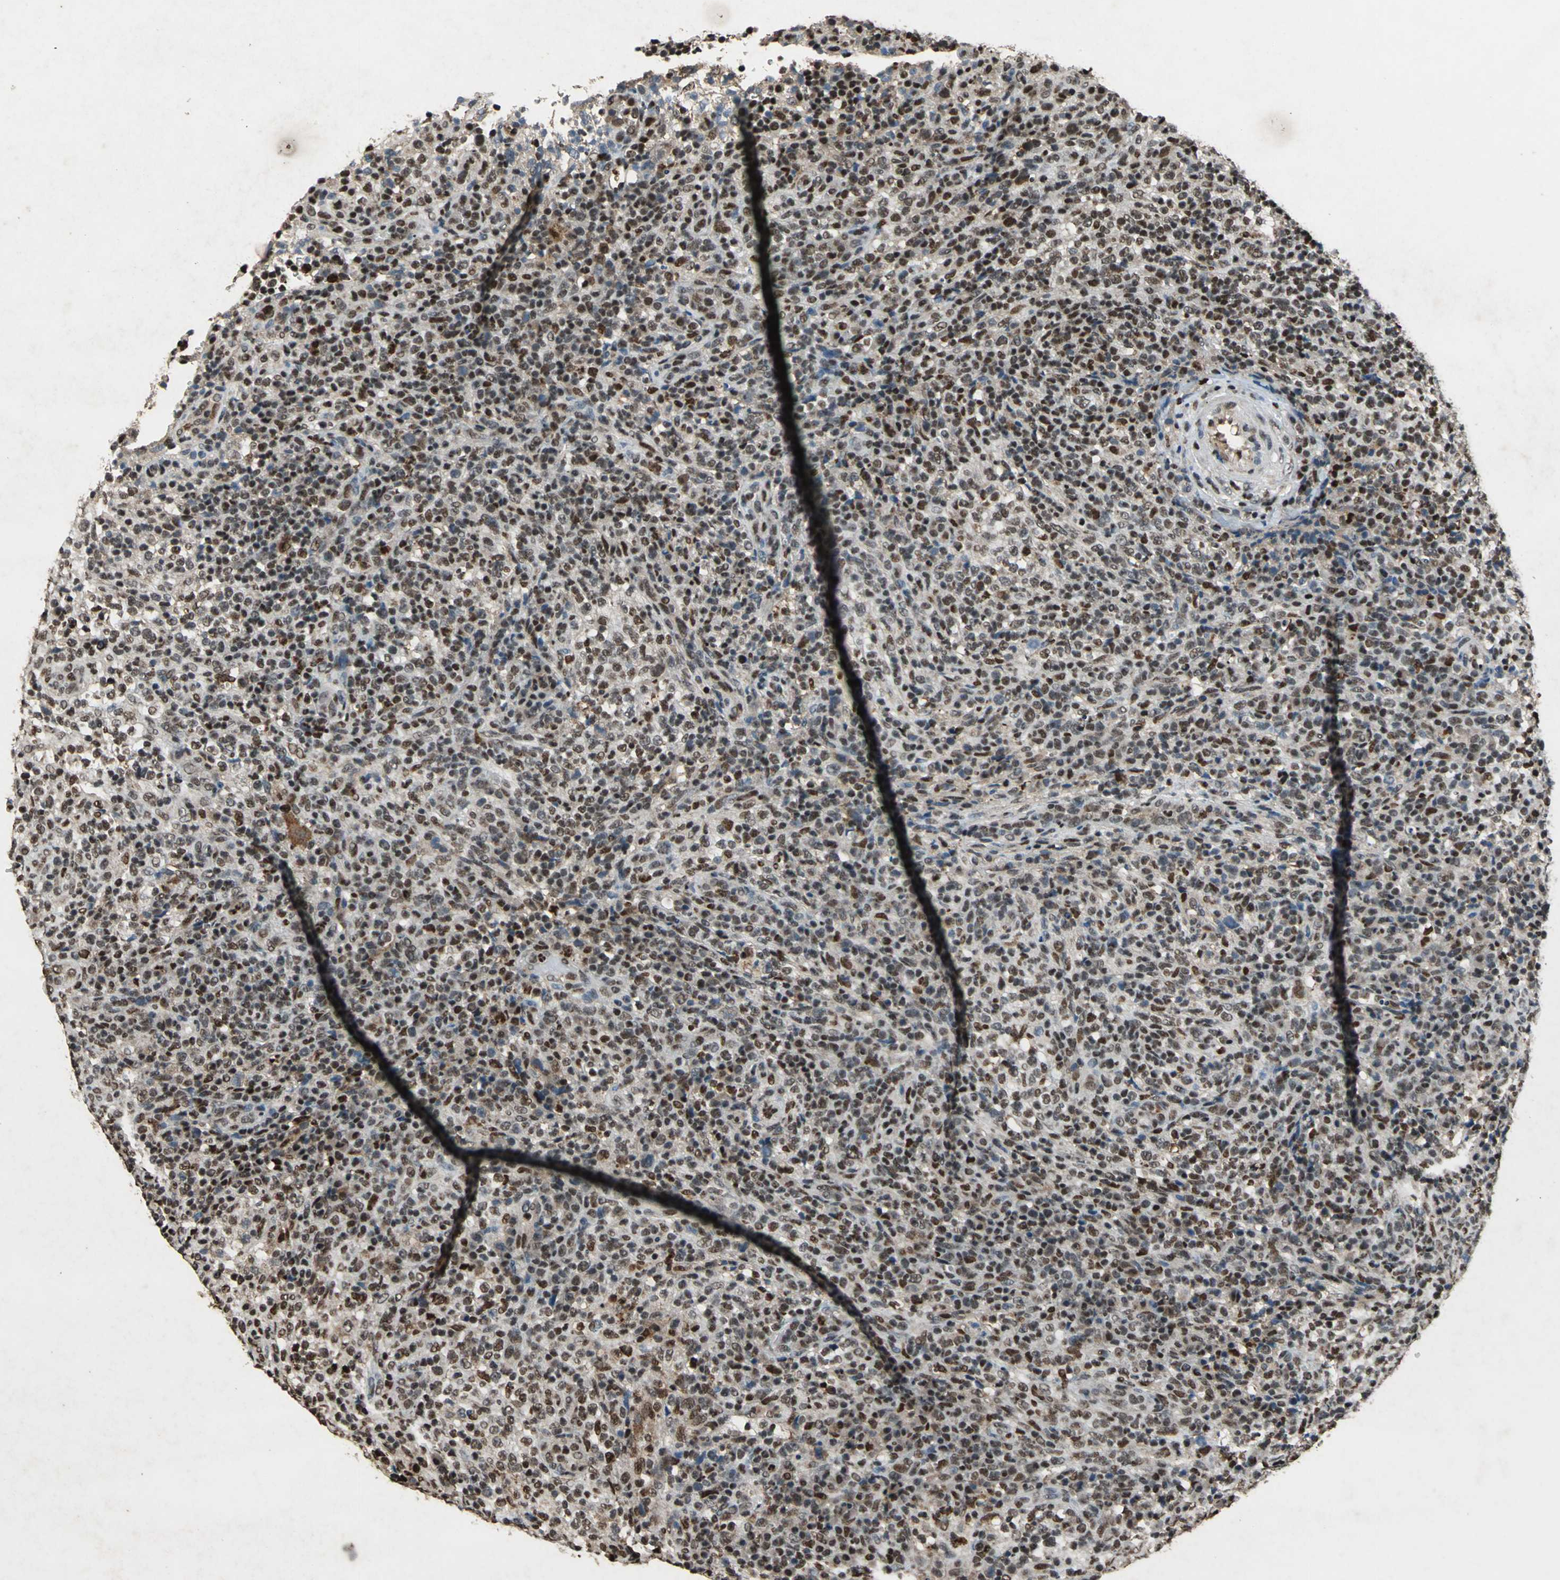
{"staining": {"intensity": "moderate", "quantity": ">75%", "location": "nuclear"}, "tissue": "lymphoma", "cell_type": "Tumor cells", "image_type": "cancer", "snomed": [{"axis": "morphology", "description": "Malignant lymphoma, non-Hodgkin's type, High grade"}, {"axis": "topography", "description": "Lymph node"}], "caption": "Brown immunohistochemical staining in human lymphoma displays moderate nuclear staining in approximately >75% of tumor cells.", "gene": "ANP32A", "patient": {"sex": "female", "age": 76}}